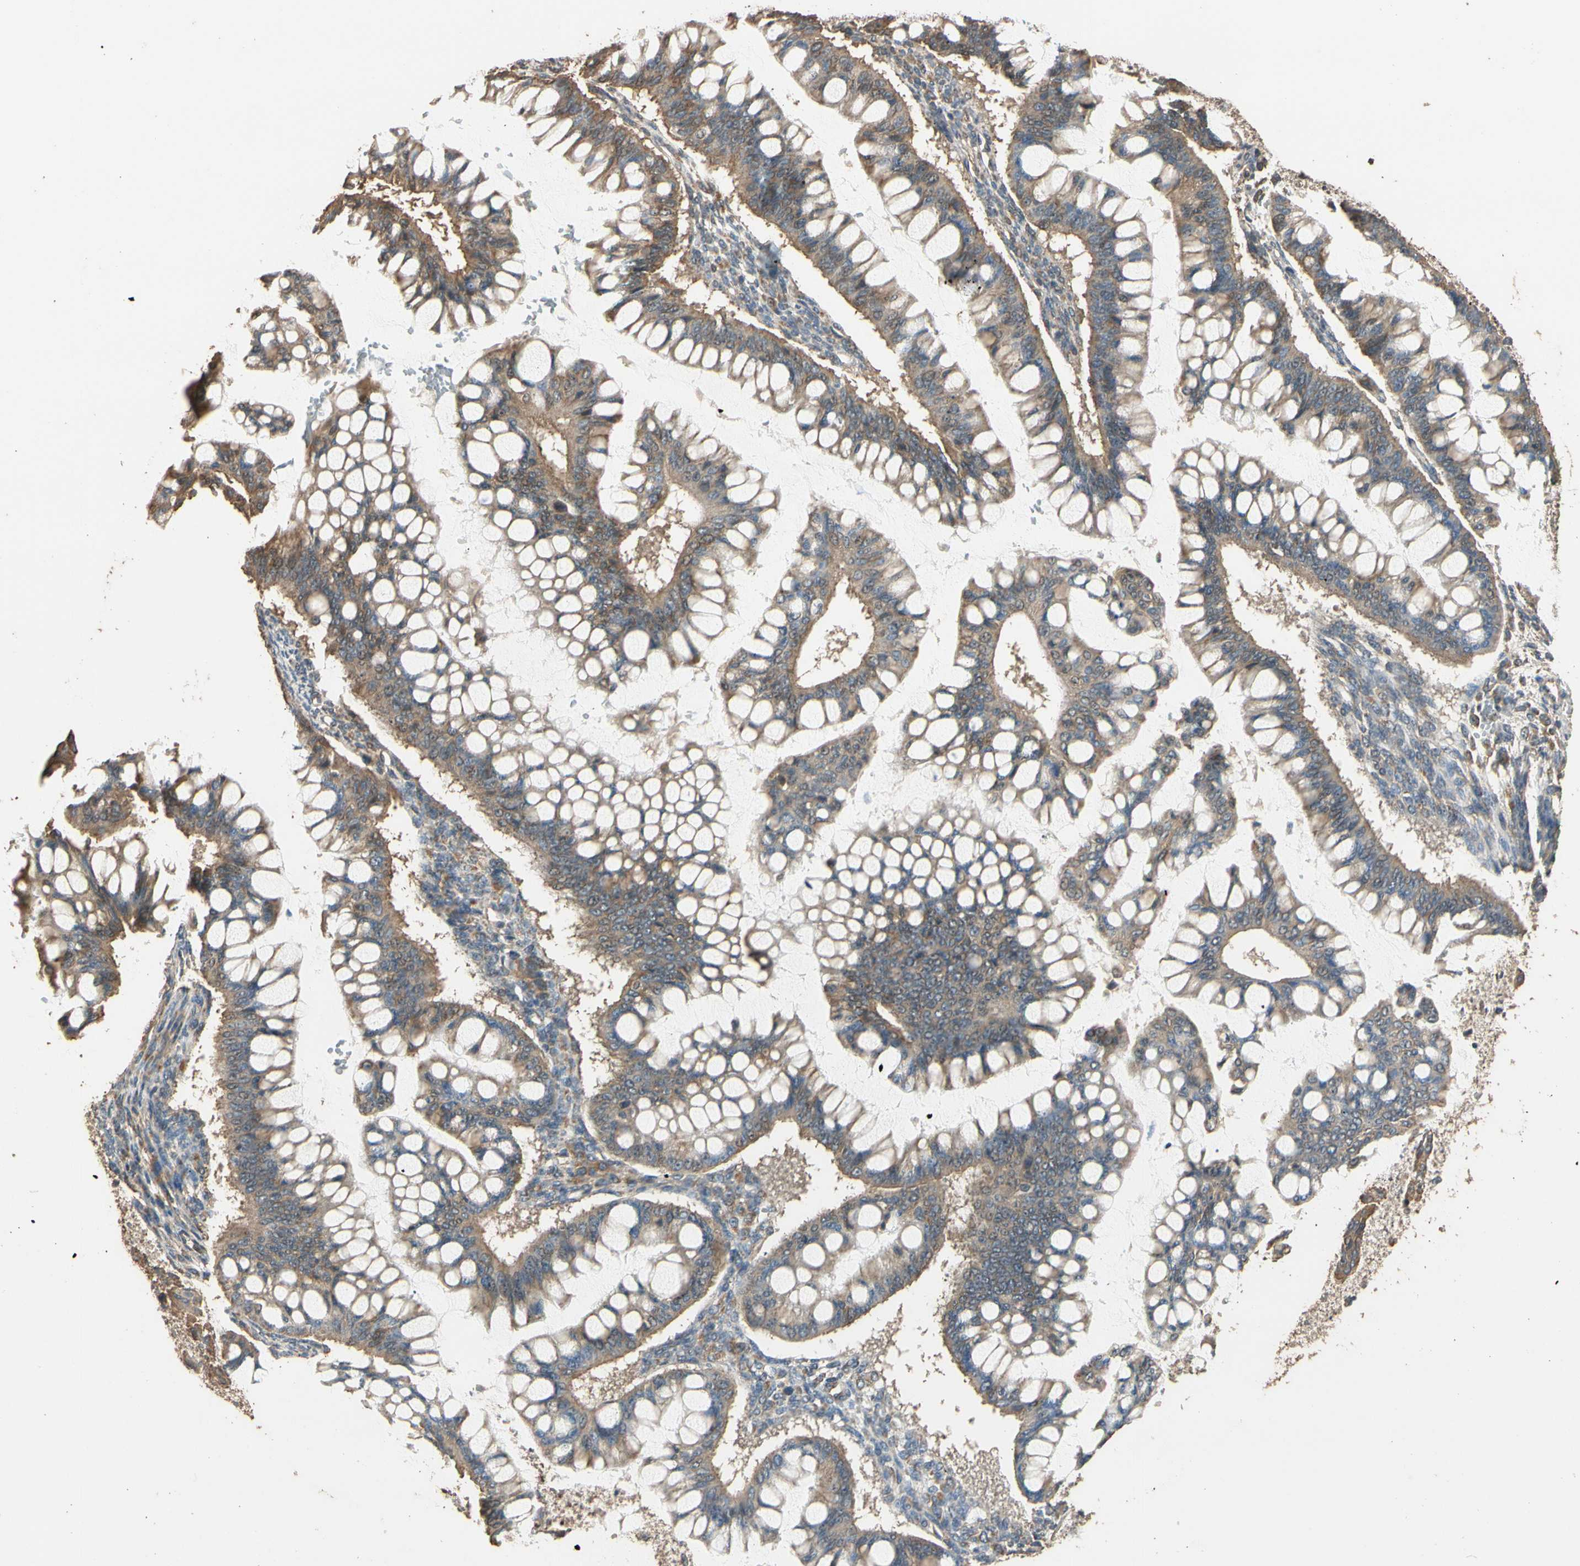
{"staining": {"intensity": "moderate", "quantity": ">75%", "location": "cytoplasmic/membranous"}, "tissue": "ovarian cancer", "cell_type": "Tumor cells", "image_type": "cancer", "snomed": [{"axis": "morphology", "description": "Cystadenocarcinoma, mucinous, NOS"}, {"axis": "topography", "description": "Ovary"}], "caption": "This is an image of IHC staining of ovarian mucinous cystadenocarcinoma, which shows moderate positivity in the cytoplasmic/membranous of tumor cells.", "gene": "STX18", "patient": {"sex": "female", "age": 73}}